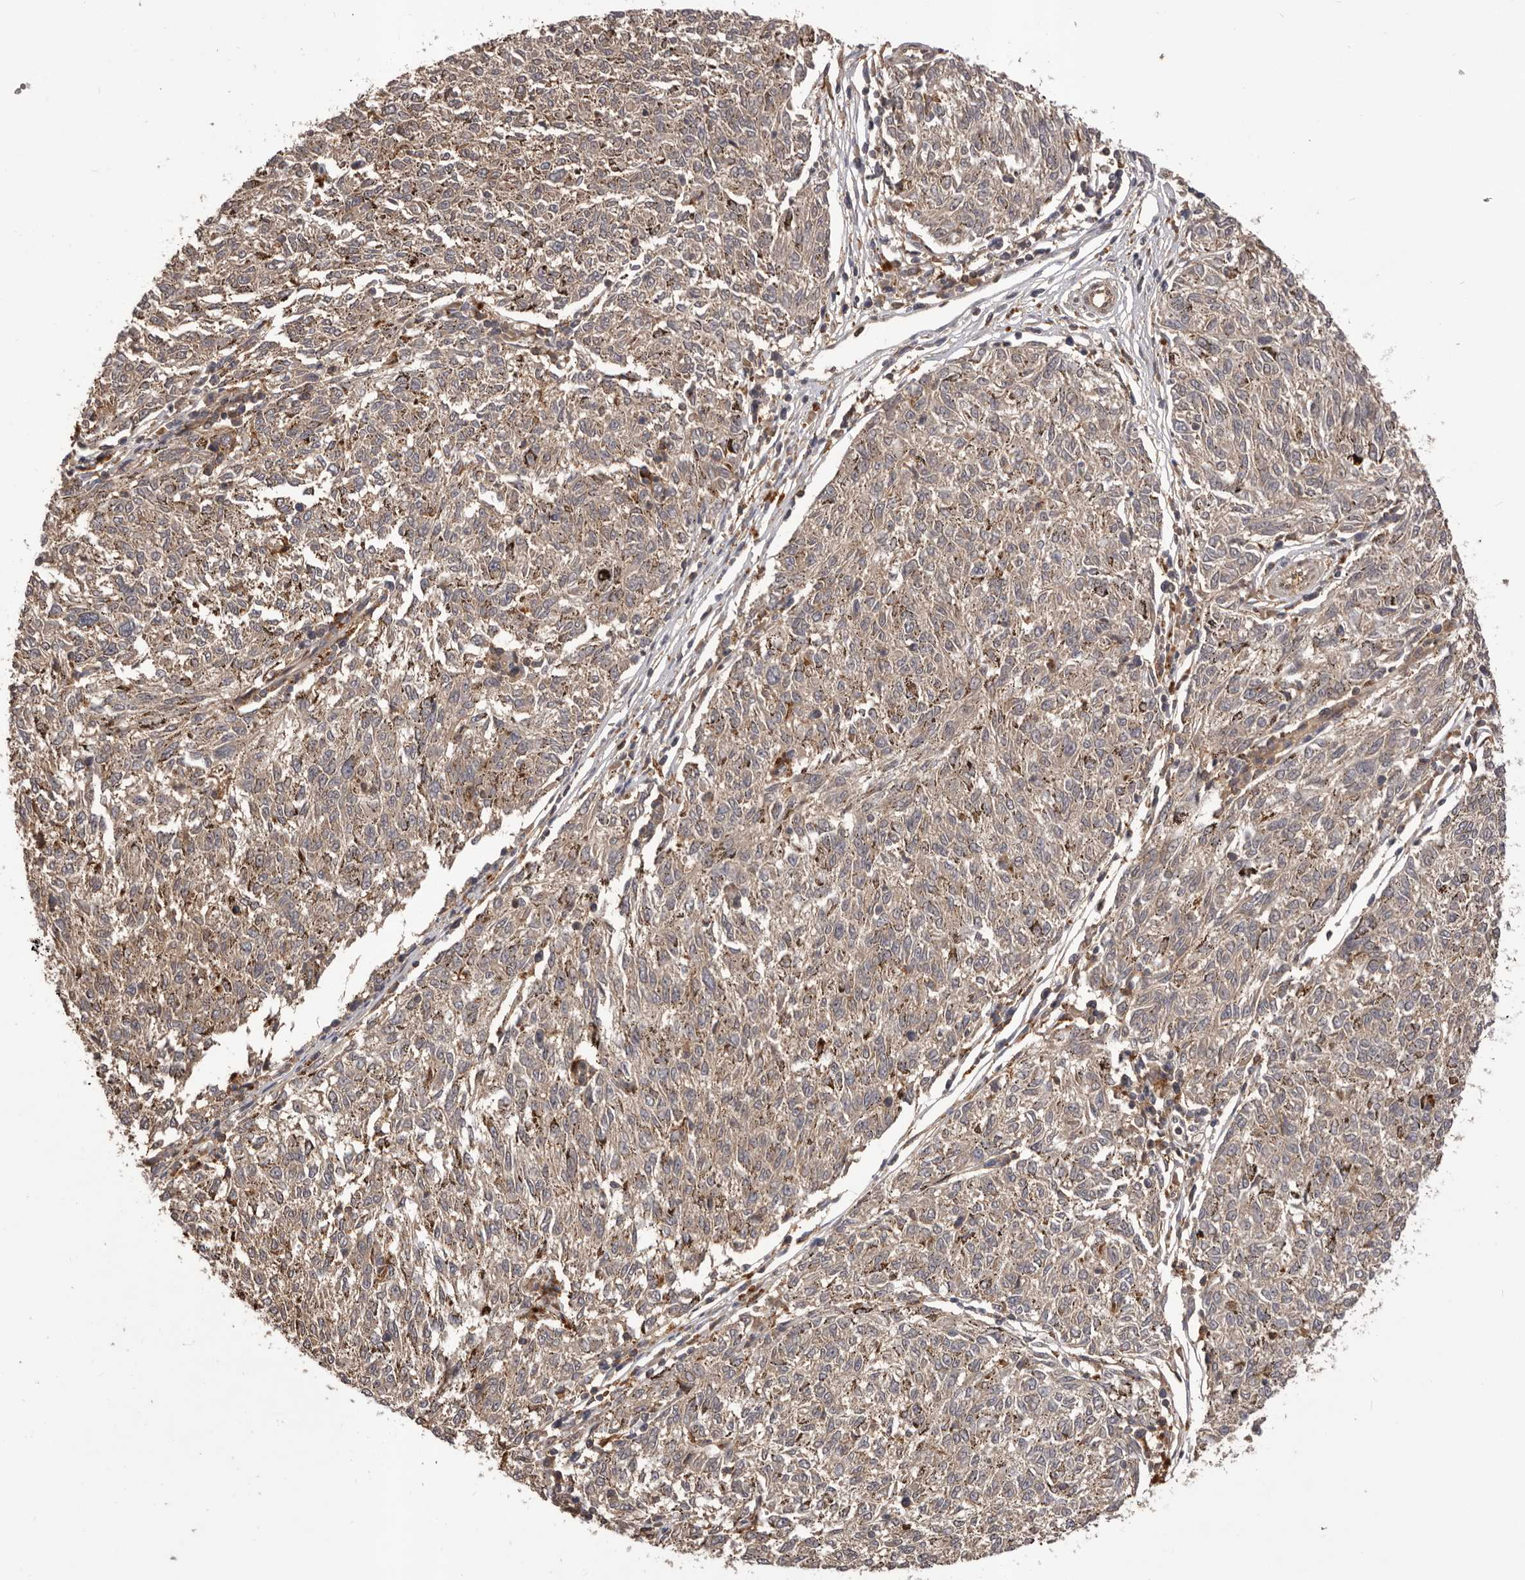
{"staining": {"intensity": "weak", "quantity": "<25%", "location": "cytoplasmic/membranous"}, "tissue": "melanoma", "cell_type": "Tumor cells", "image_type": "cancer", "snomed": [{"axis": "morphology", "description": "Malignant melanoma, NOS"}, {"axis": "topography", "description": "Skin"}], "caption": "Immunohistochemical staining of human malignant melanoma demonstrates no significant positivity in tumor cells. The staining is performed using DAB brown chromogen with nuclei counter-stained in using hematoxylin.", "gene": "GLIPR2", "patient": {"sex": "female", "age": 72}}